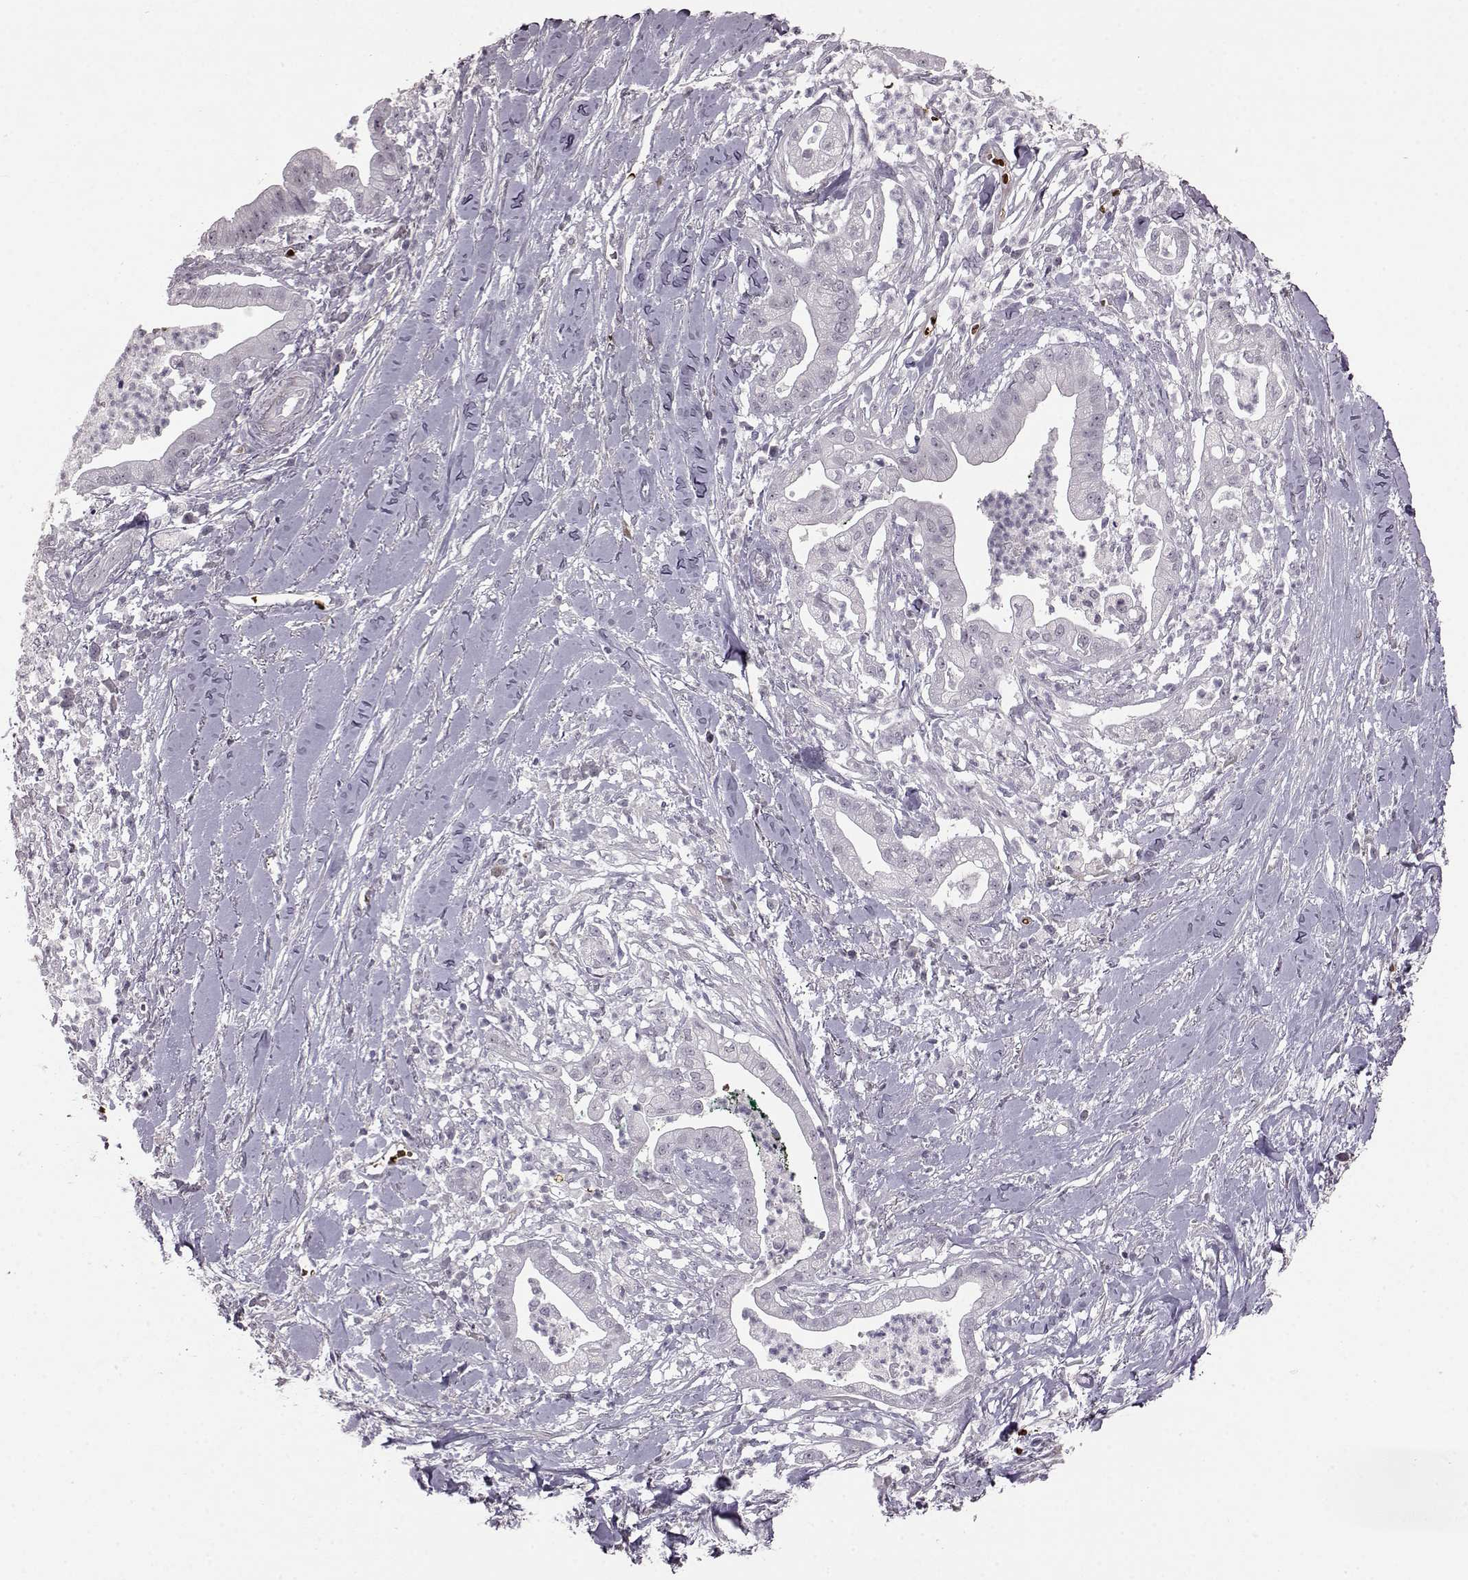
{"staining": {"intensity": "negative", "quantity": "none", "location": "none"}, "tissue": "pancreatic cancer", "cell_type": "Tumor cells", "image_type": "cancer", "snomed": [{"axis": "morphology", "description": "Normal tissue, NOS"}, {"axis": "morphology", "description": "Adenocarcinoma, NOS"}, {"axis": "topography", "description": "Lymph node"}, {"axis": "topography", "description": "Pancreas"}], "caption": "The photomicrograph demonstrates no significant expression in tumor cells of adenocarcinoma (pancreatic).", "gene": "PROP1", "patient": {"sex": "female", "age": 58}}